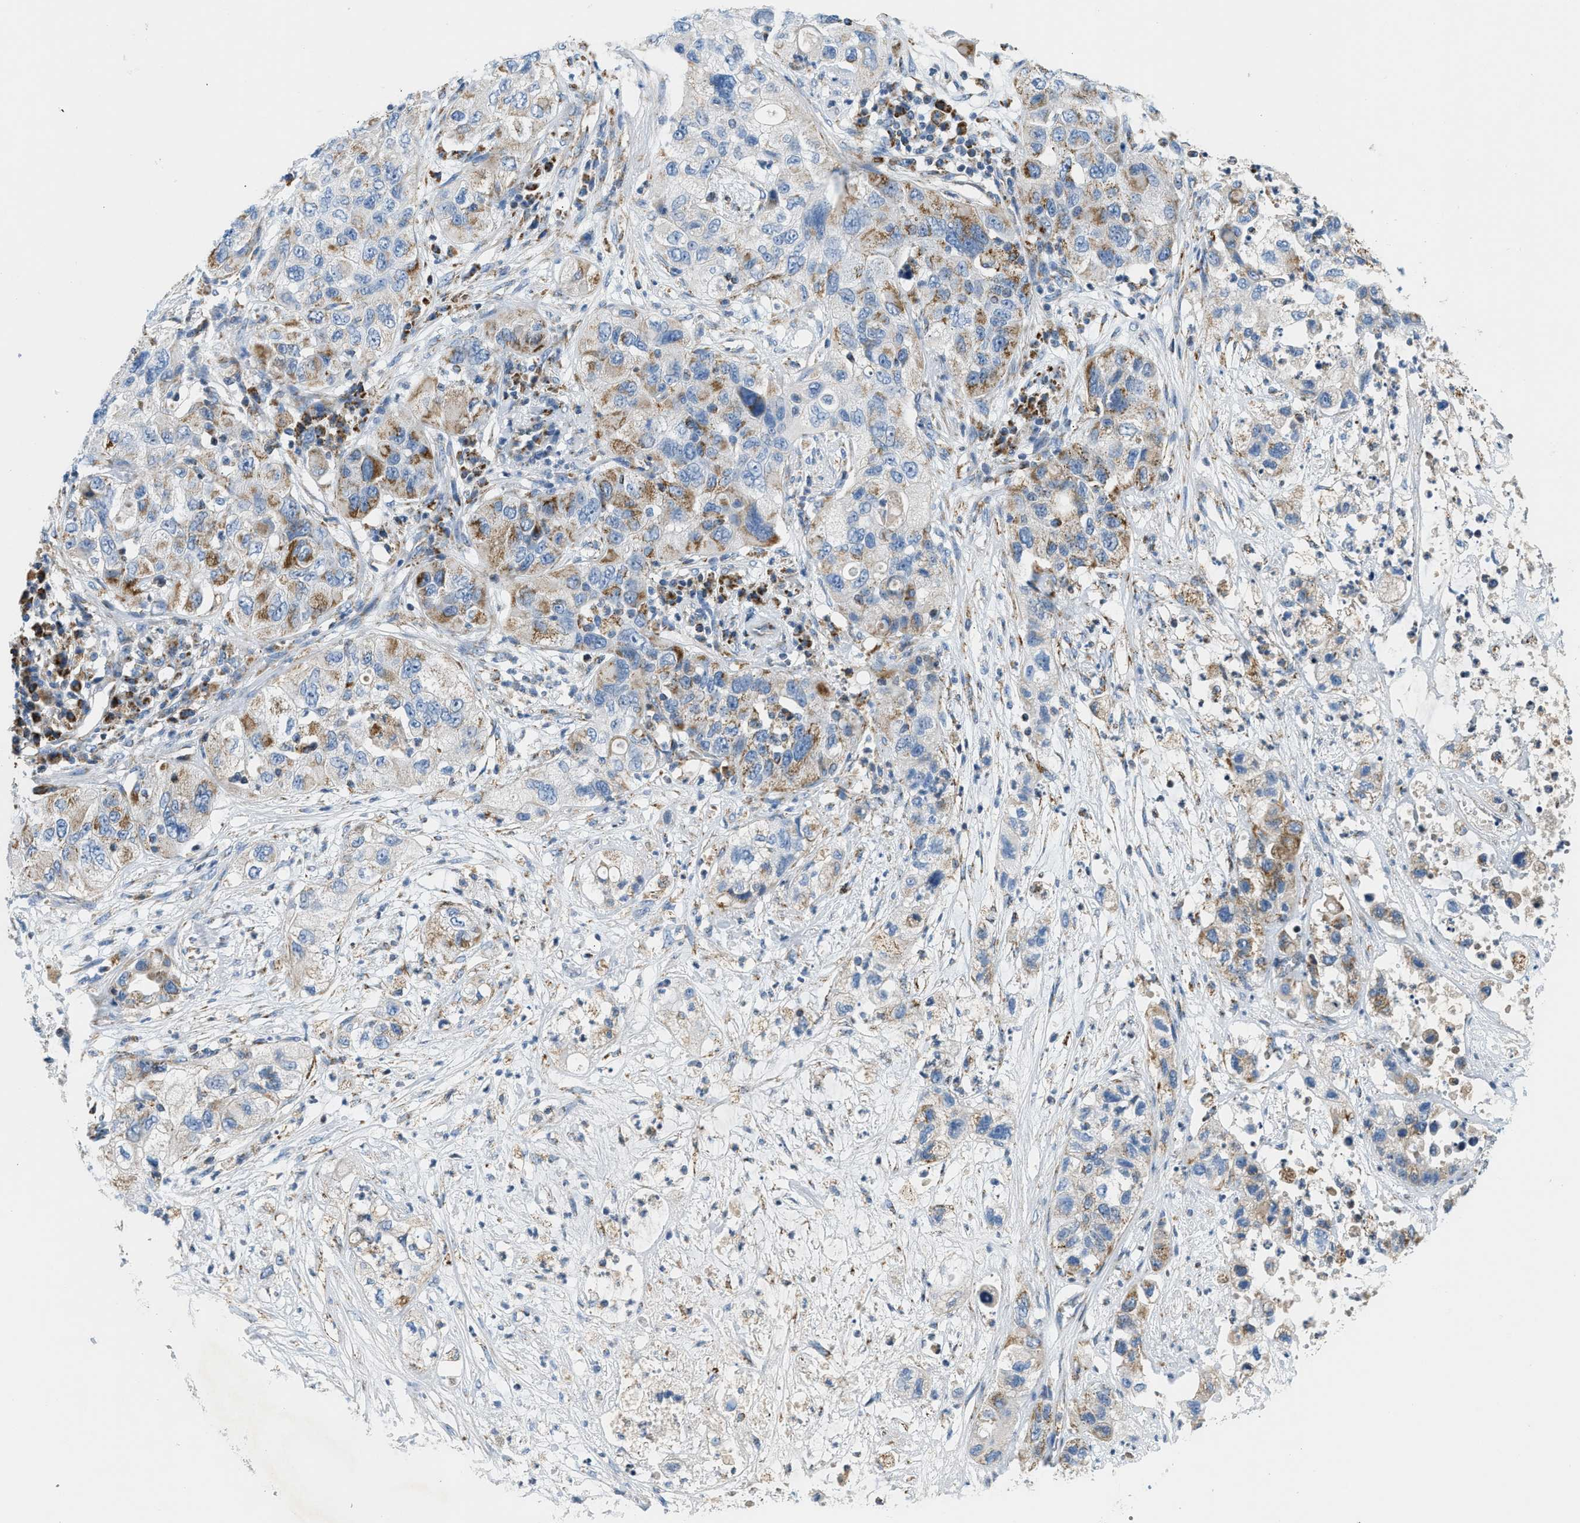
{"staining": {"intensity": "moderate", "quantity": "25%-75%", "location": "cytoplasmic/membranous"}, "tissue": "pancreatic cancer", "cell_type": "Tumor cells", "image_type": "cancer", "snomed": [{"axis": "morphology", "description": "Adenocarcinoma, NOS"}, {"axis": "topography", "description": "Pancreas"}], "caption": "Protein analysis of pancreatic cancer tissue demonstrates moderate cytoplasmic/membranous positivity in about 25%-75% of tumor cells.", "gene": "ACADVL", "patient": {"sex": "female", "age": 78}}